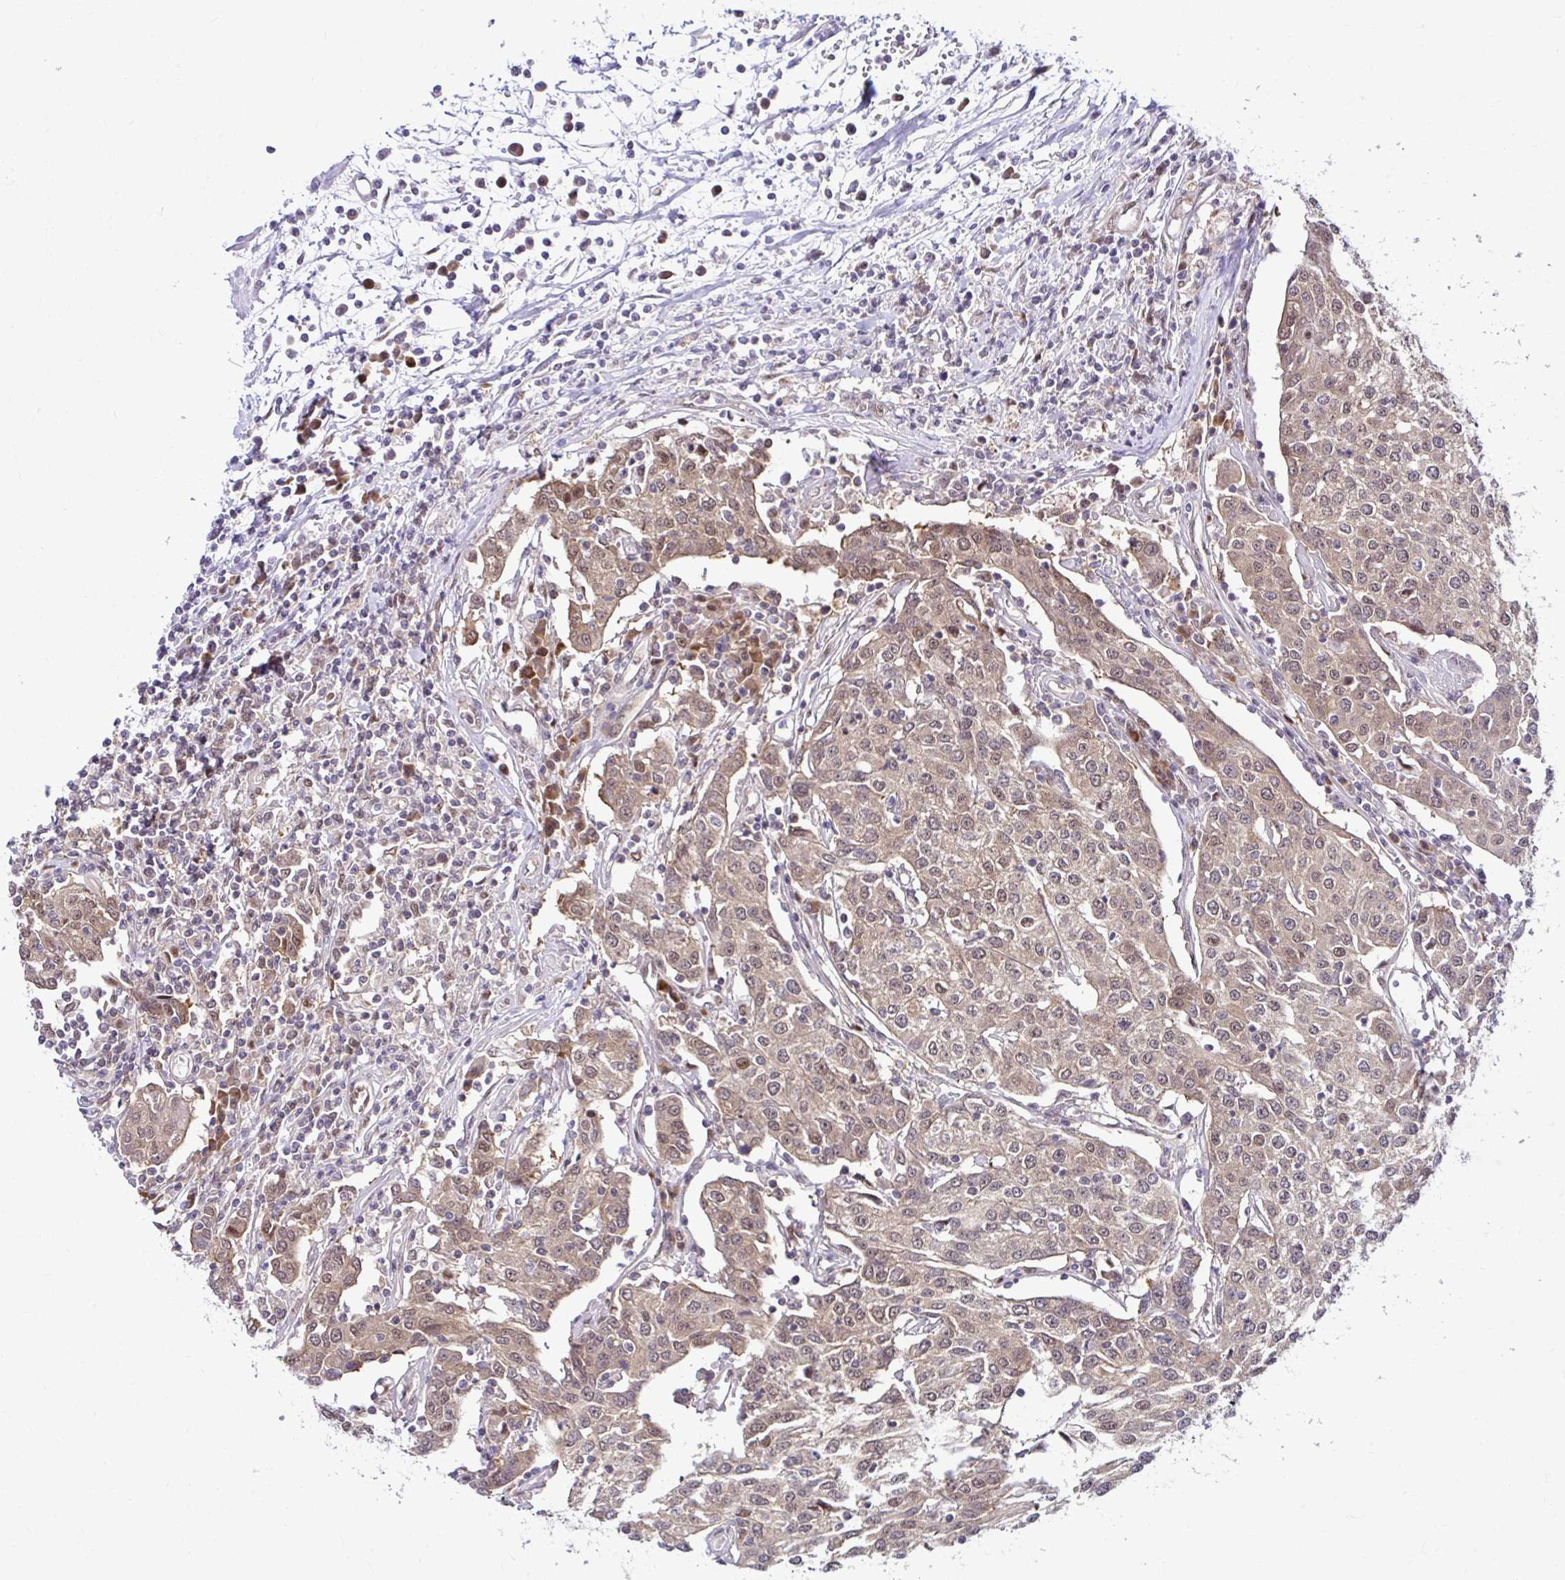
{"staining": {"intensity": "weak", "quantity": "25%-75%", "location": "cytoplasmic/membranous,nuclear"}, "tissue": "urothelial cancer", "cell_type": "Tumor cells", "image_type": "cancer", "snomed": [{"axis": "morphology", "description": "Urothelial carcinoma, High grade"}, {"axis": "topography", "description": "Urinary bladder"}], "caption": "IHC (DAB) staining of human urothelial carcinoma (high-grade) displays weak cytoplasmic/membranous and nuclear protein staining in approximately 25%-75% of tumor cells. The protein of interest is shown in brown color, while the nuclei are stained blue.", "gene": "PSMD3", "patient": {"sex": "female", "age": 85}}